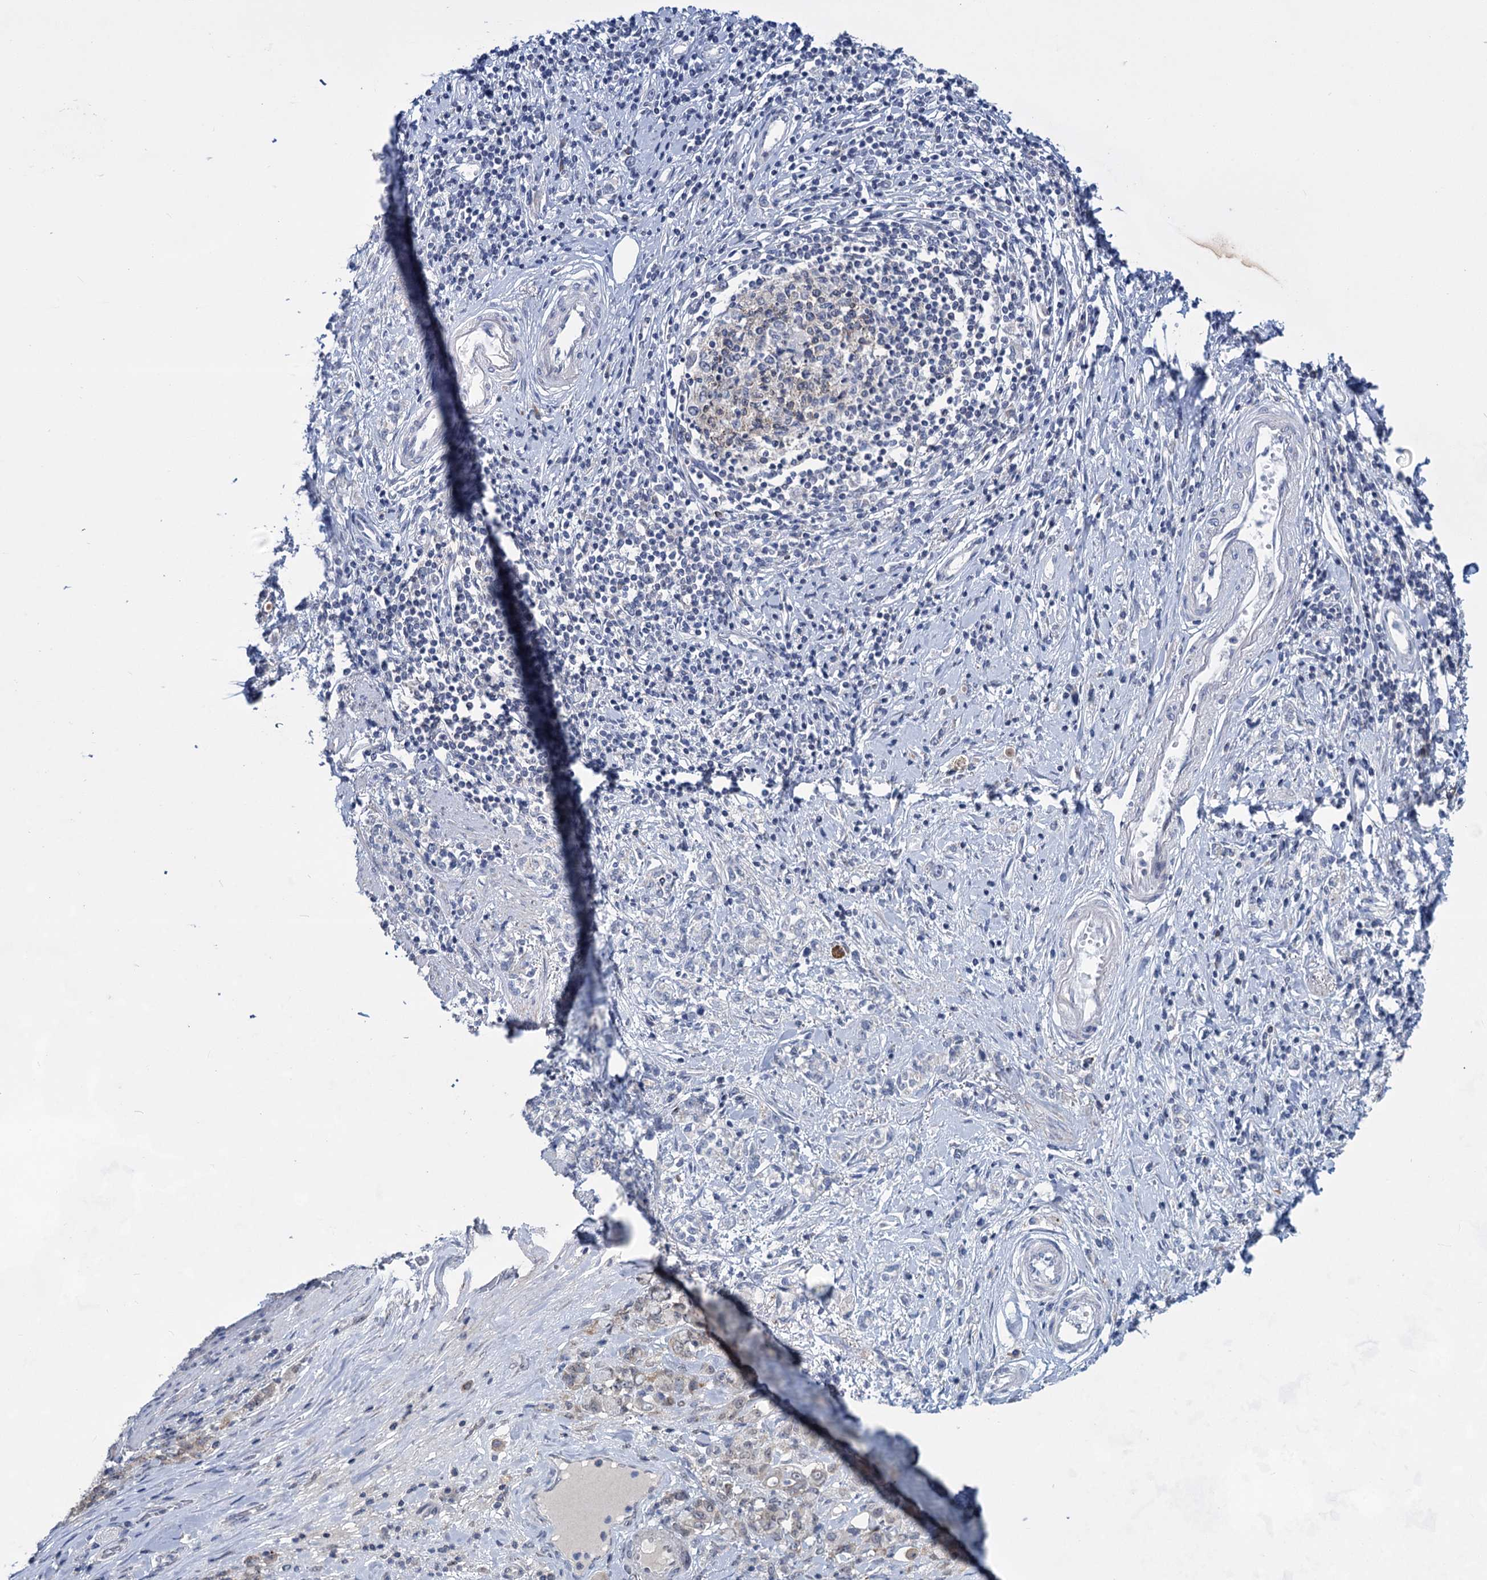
{"staining": {"intensity": "negative", "quantity": "none", "location": "none"}, "tissue": "stomach cancer", "cell_type": "Tumor cells", "image_type": "cancer", "snomed": [{"axis": "morphology", "description": "Adenocarcinoma, NOS"}, {"axis": "topography", "description": "Stomach"}], "caption": "Immunohistochemistry image of human stomach cancer stained for a protein (brown), which displays no positivity in tumor cells.", "gene": "TTC17", "patient": {"sex": "female", "age": 76}}